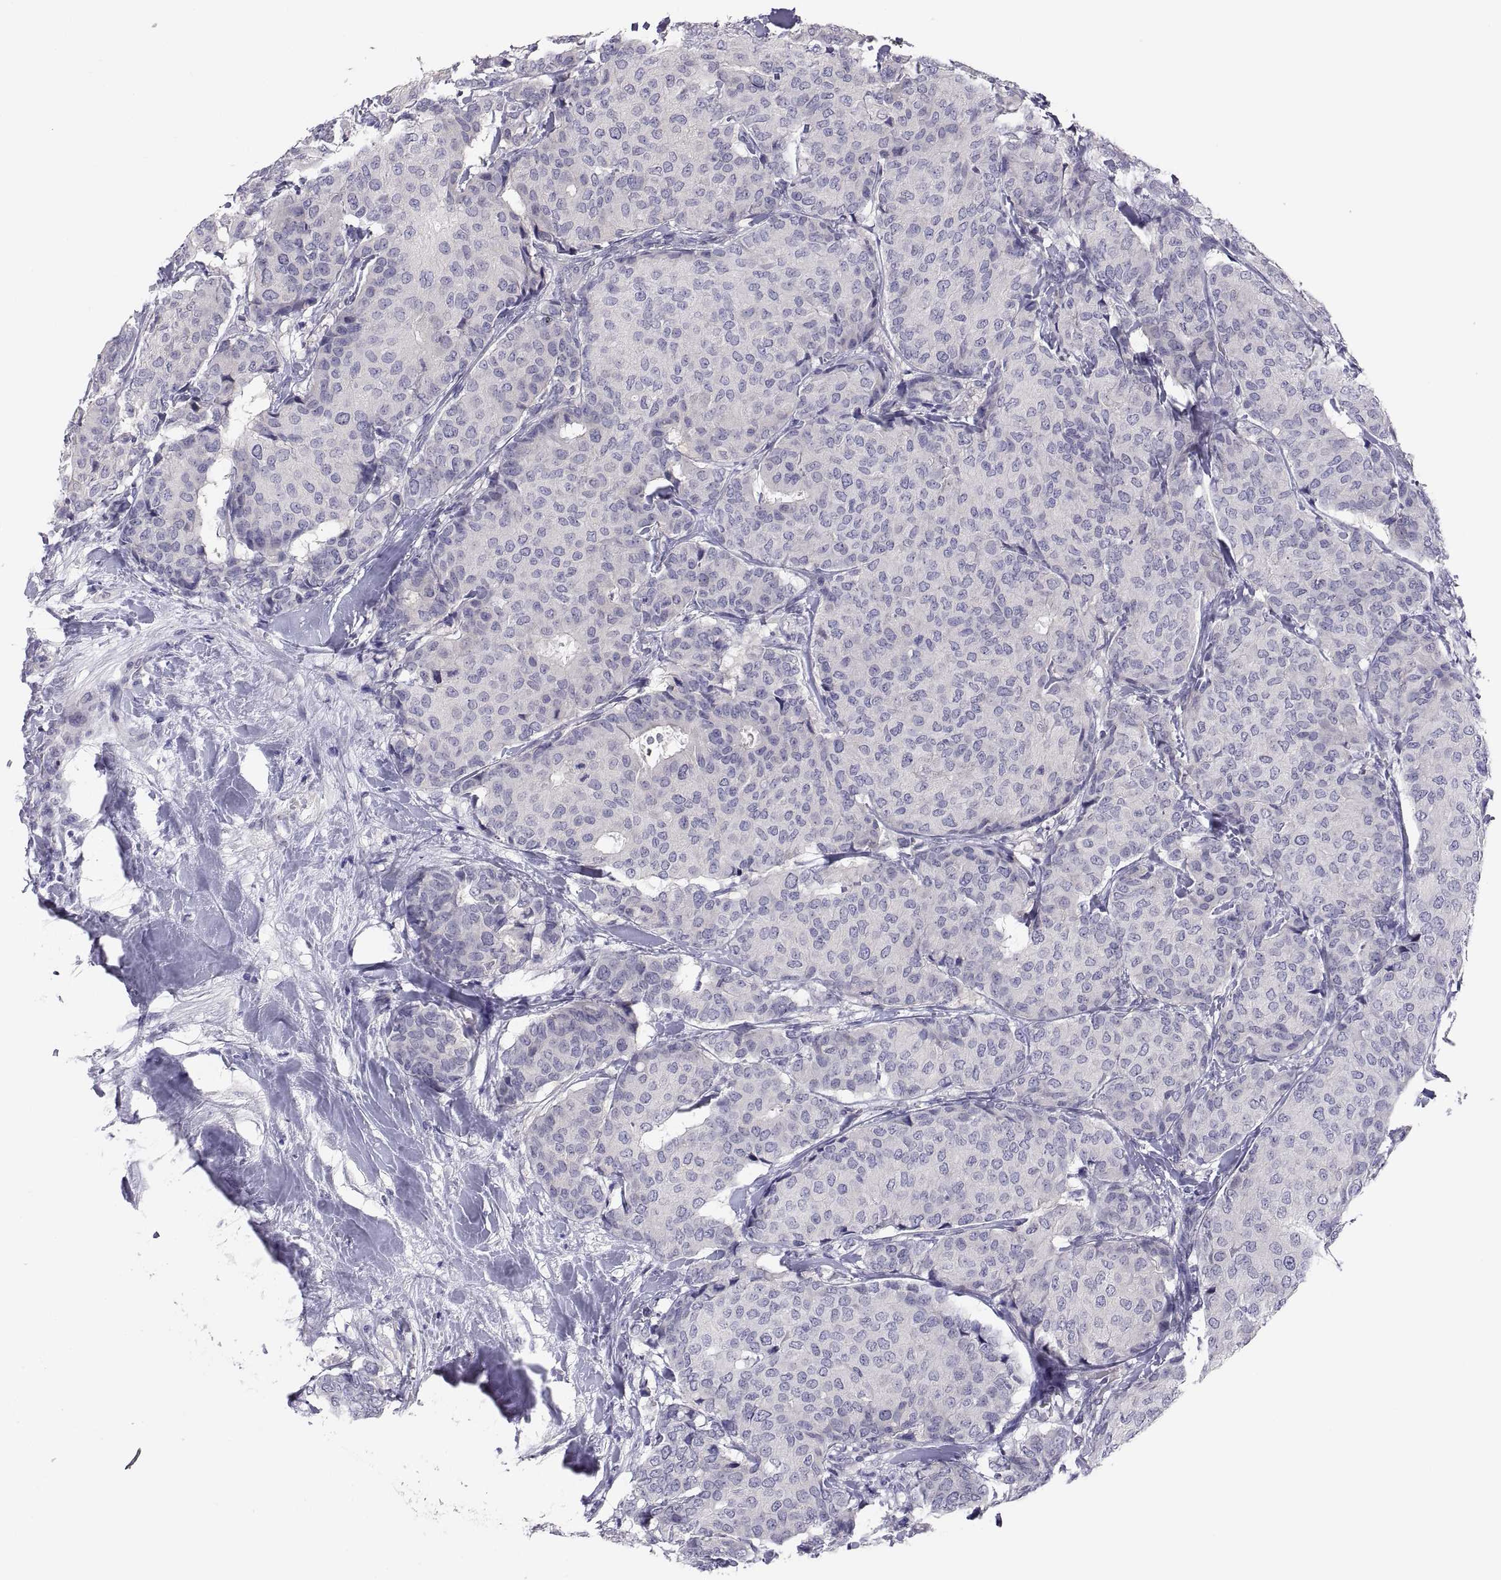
{"staining": {"intensity": "negative", "quantity": "none", "location": "none"}, "tissue": "breast cancer", "cell_type": "Tumor cells", "image_type": "cancer", "snomed": [{"axis": "morphology", "description": "Duct carcinoma"}, {"axis": "topography", "description": "Breast"}], "caption": "This is an IHC histopathology image of human invasive ductal carcinoma (breast). There is no staining in tumor cells.", "gene": "STRC", "patient": {"sex": "female", "age": 75}}